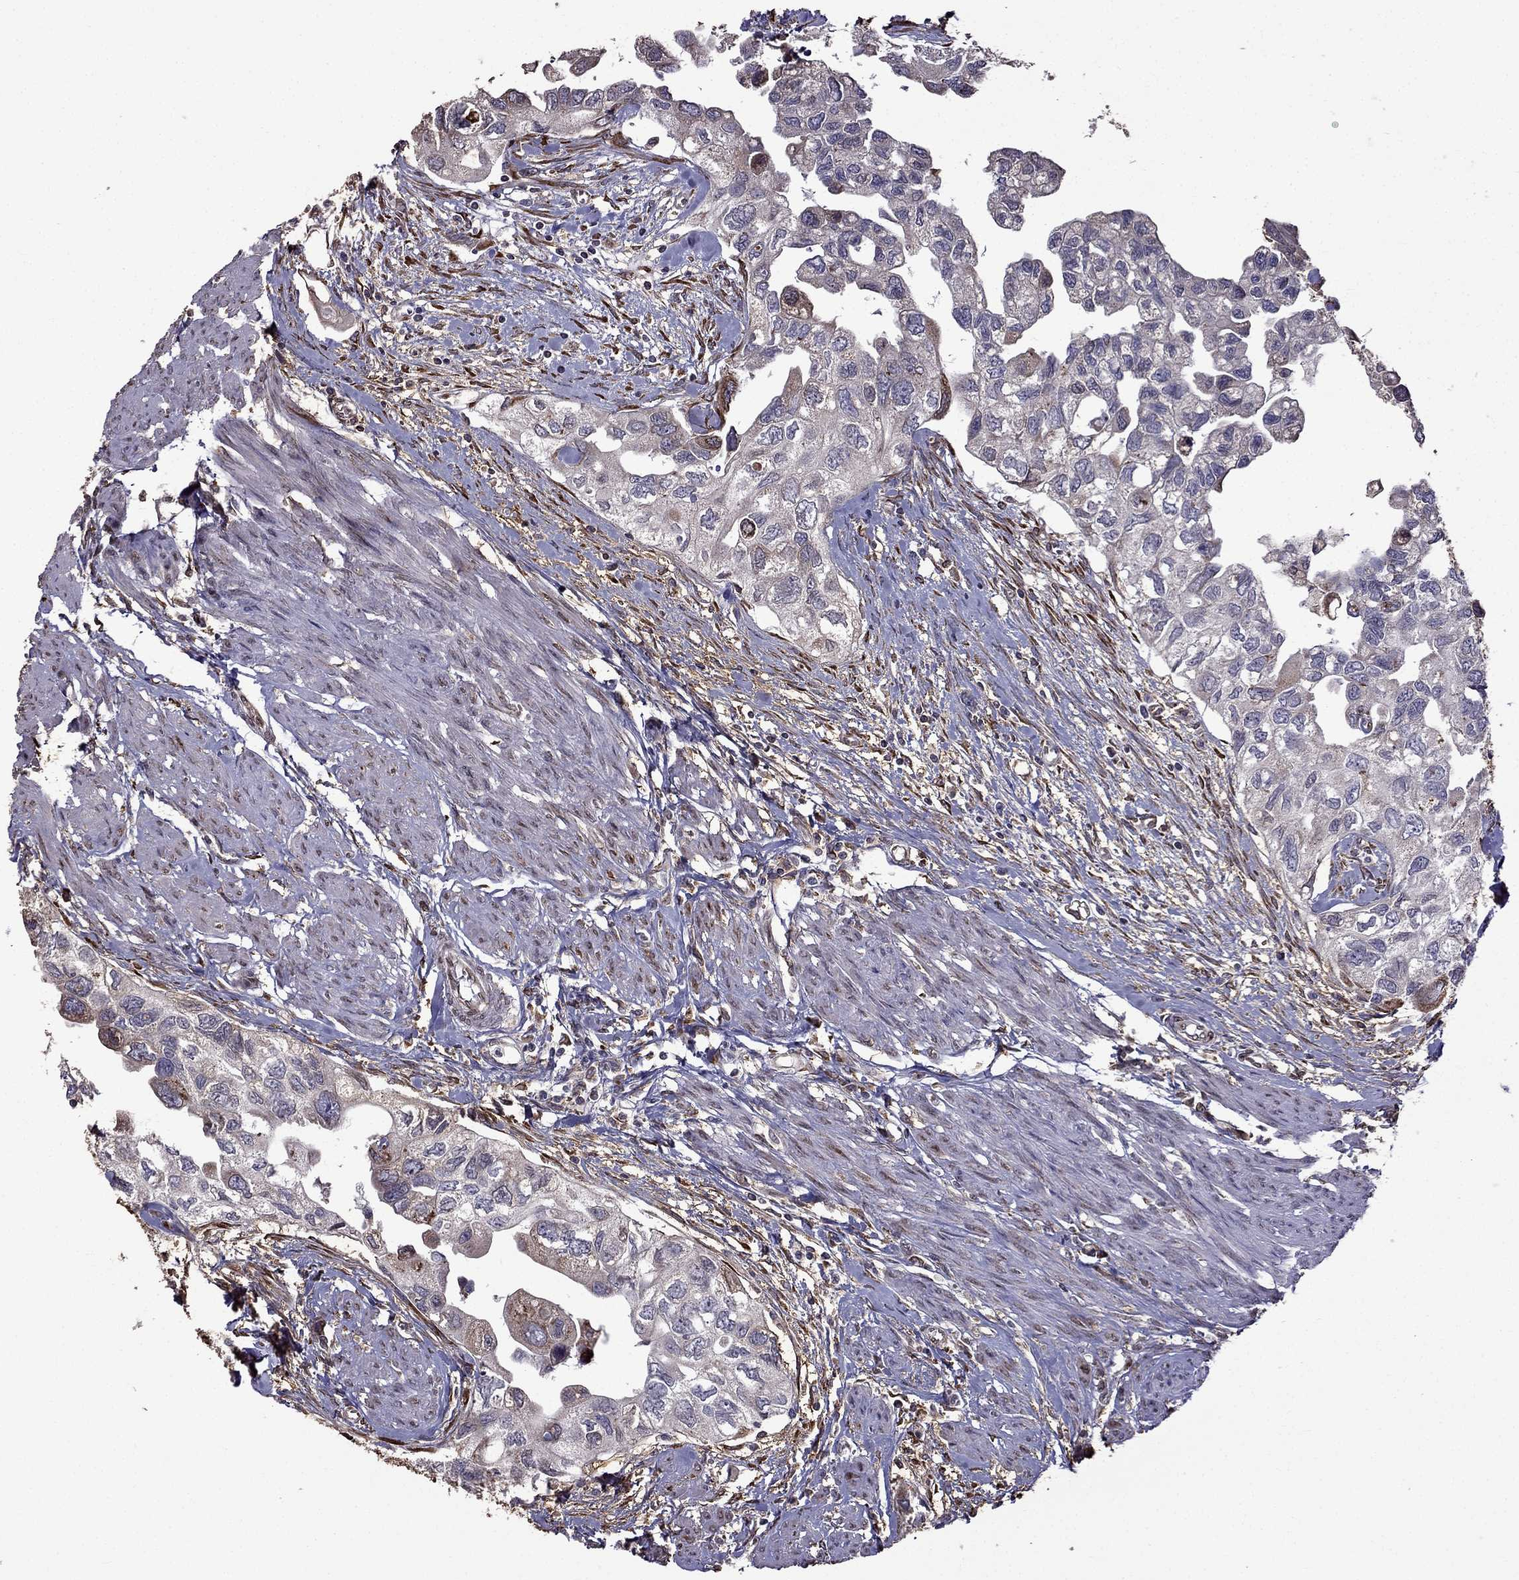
{"staining": {"intensity": "negative", "quantity": "none", "location": "none"}, "tissue": "urothelial cancer", "cell_type": "Tumor cells", "image_type": "cancer", "snomed": [{"axis": "morphology", "description": "Urothelial carcinoma, High grade"}, {"axis": "topography", "description": "Urinary bladder"}], "caption": "Urothelial carcinoma (high-grade) was stained to show a protein in brown. There is no significant staining in tumor cells.", "gene": "IKBIP", "patient": {"sex": "male", "age": 59}}